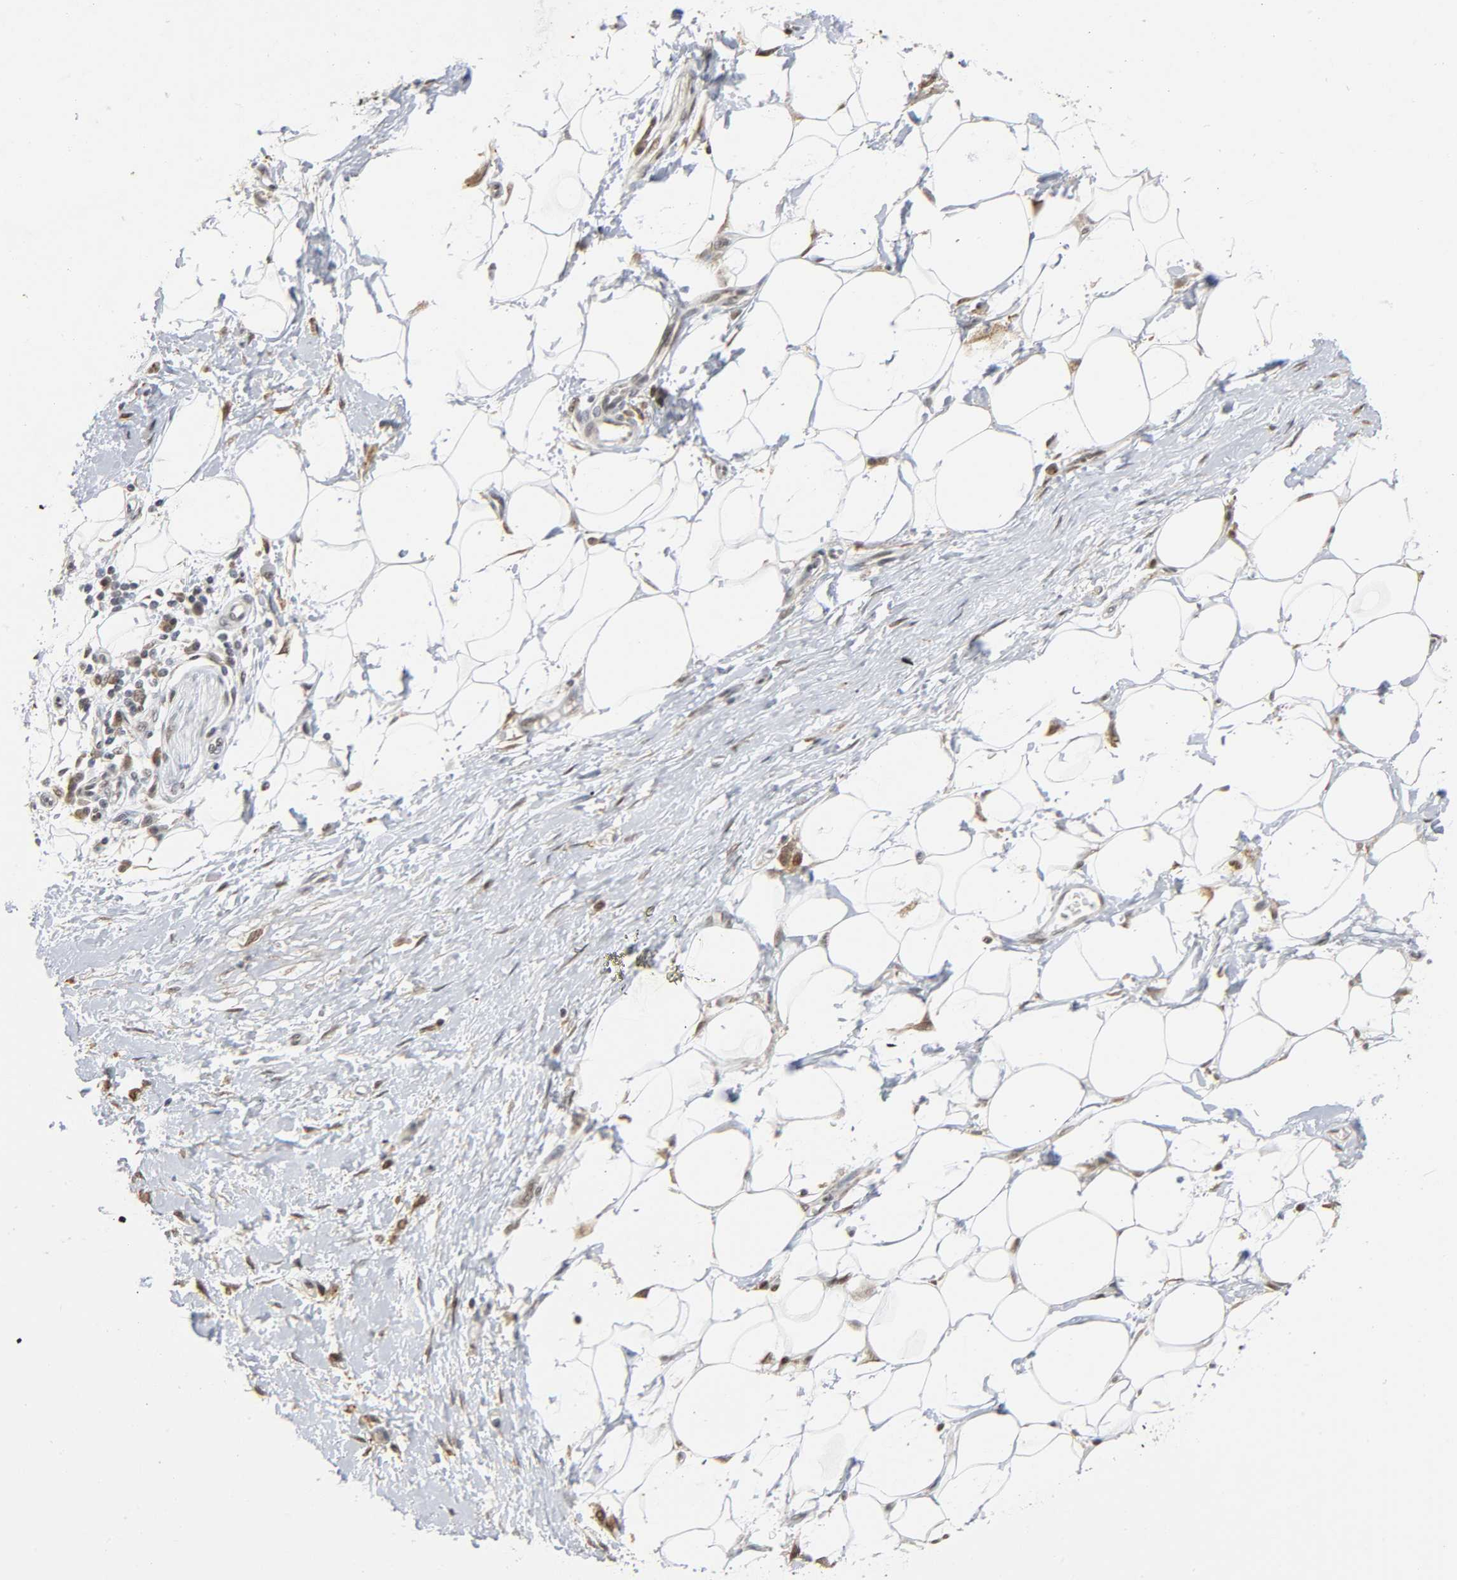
{"staining": {"intensity": "weak", "quantity": "25%-75%", "location": "cytoplasmic/membranous"}, "tissue": "adipose tissue", "cell_type": "Adipocytes", "image_type": "normal", "snomed": [{"axis": "morphology", "description": "Normal tissue, NOS"}, {"axis": "morphology", "description": "Urothelial carcinoma, High grade"}, {"axis": "topography", "description": "Vascular tissue"}, {"axis": "topography", "description": "Urinary bladder"}], "caption": "High-magnification brightfield microscopy of benign adipose tissue stained with DAB (brown) and counterstained with hematoxylin (blue). adipocytes exhibit weak cytoplasmic/membranous staining is identified in approximately25%-75% of cells. The protein of interest is shown in brown color, while the nuclei are stained blue.", "gene": "KAT2B", "patient": {"sex": "female", "age": 56}}